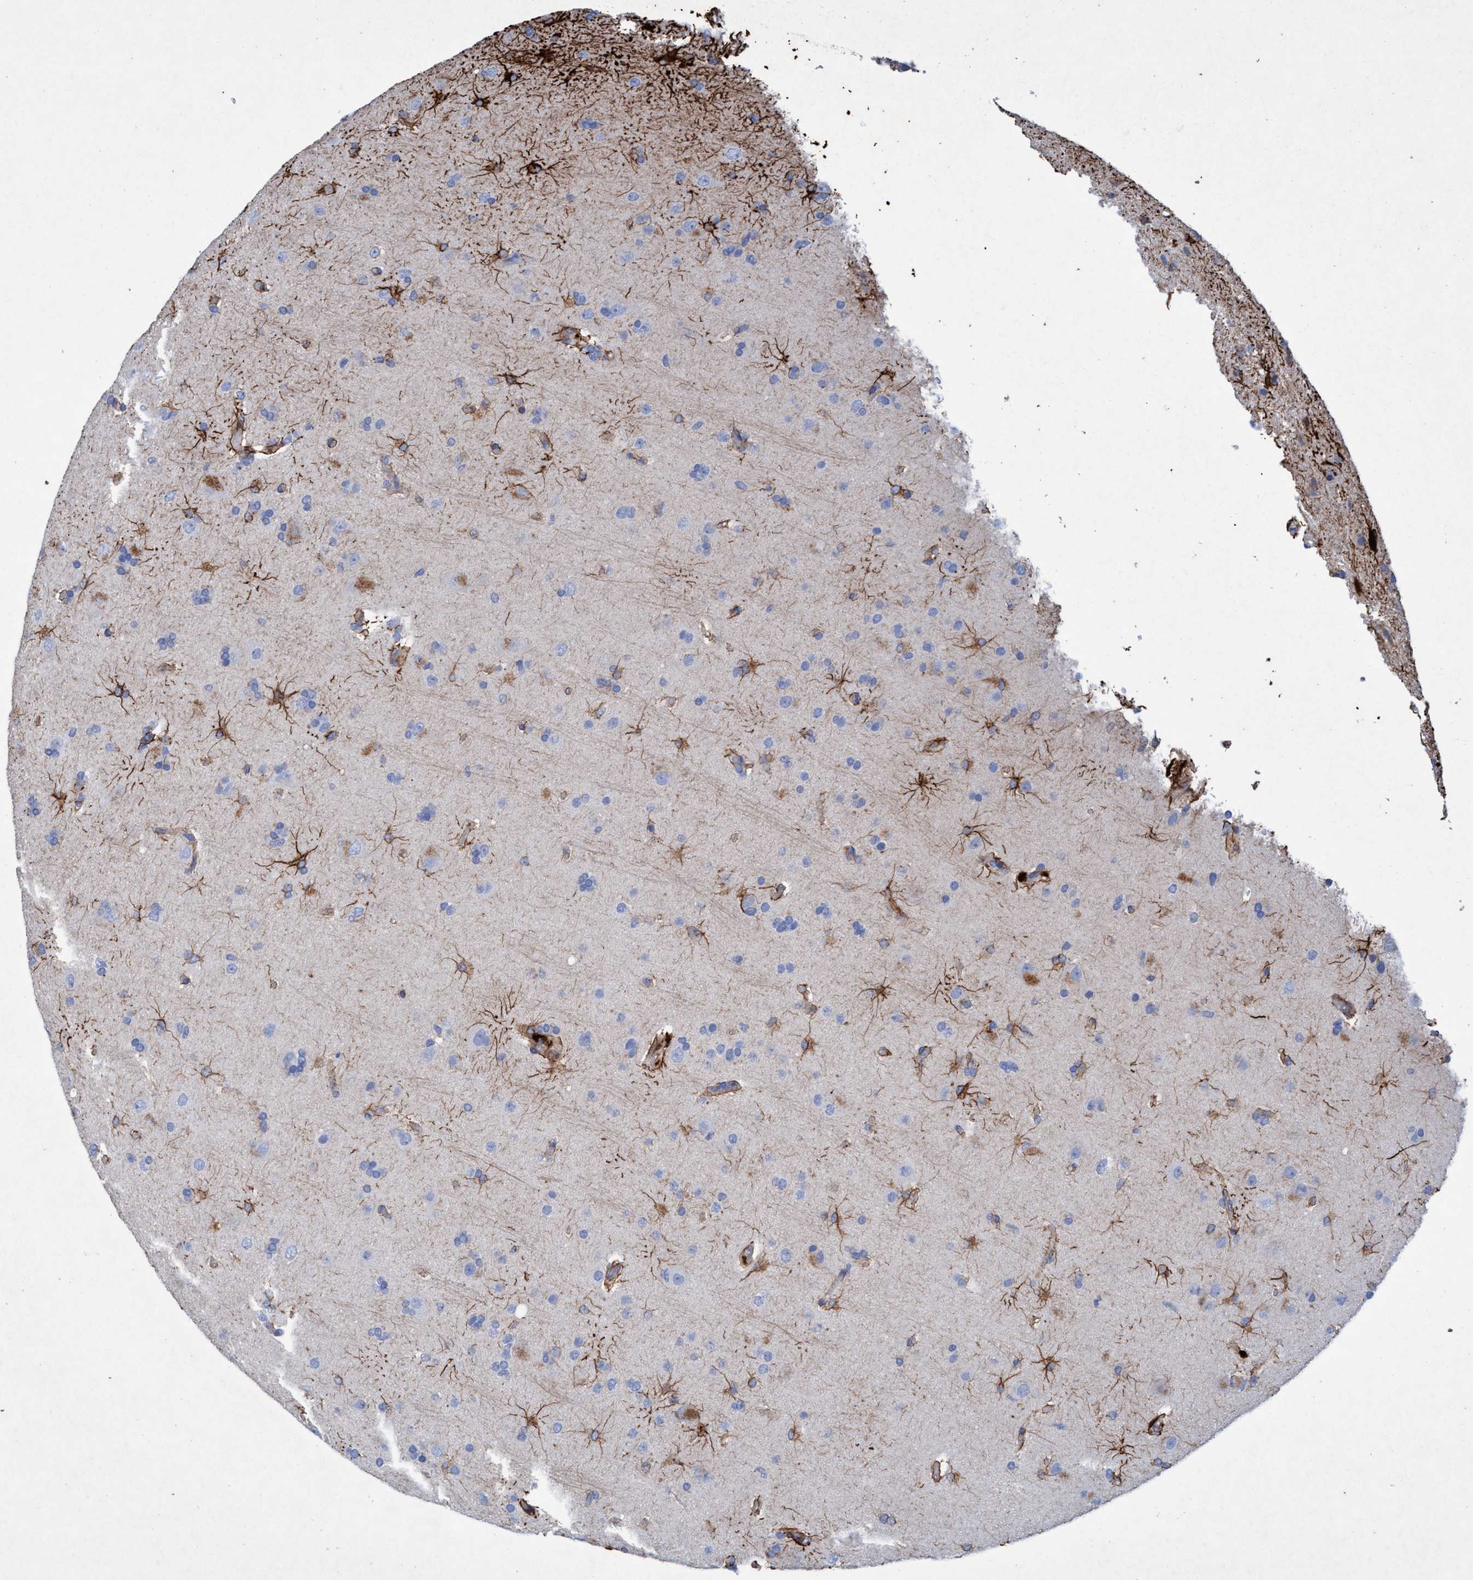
{"staining": {"intensity": "negative", "quantity": "none", "location": "none"}, "tissue": "glioma", "cell_type": "Tumor cells", "image_type": "cancer", "snomed": [{"axis": "morphology", "description": "Glioma, malignant, High grade"}, {"axis": "topography", "description": "Brain"}], "caption": "Human glioma stained for a protein using immunohistochemistry (IHC) shows no positivity in tumor cells.", "gene": "GULP1", "patient": {"sex": "male", "age": 72}}